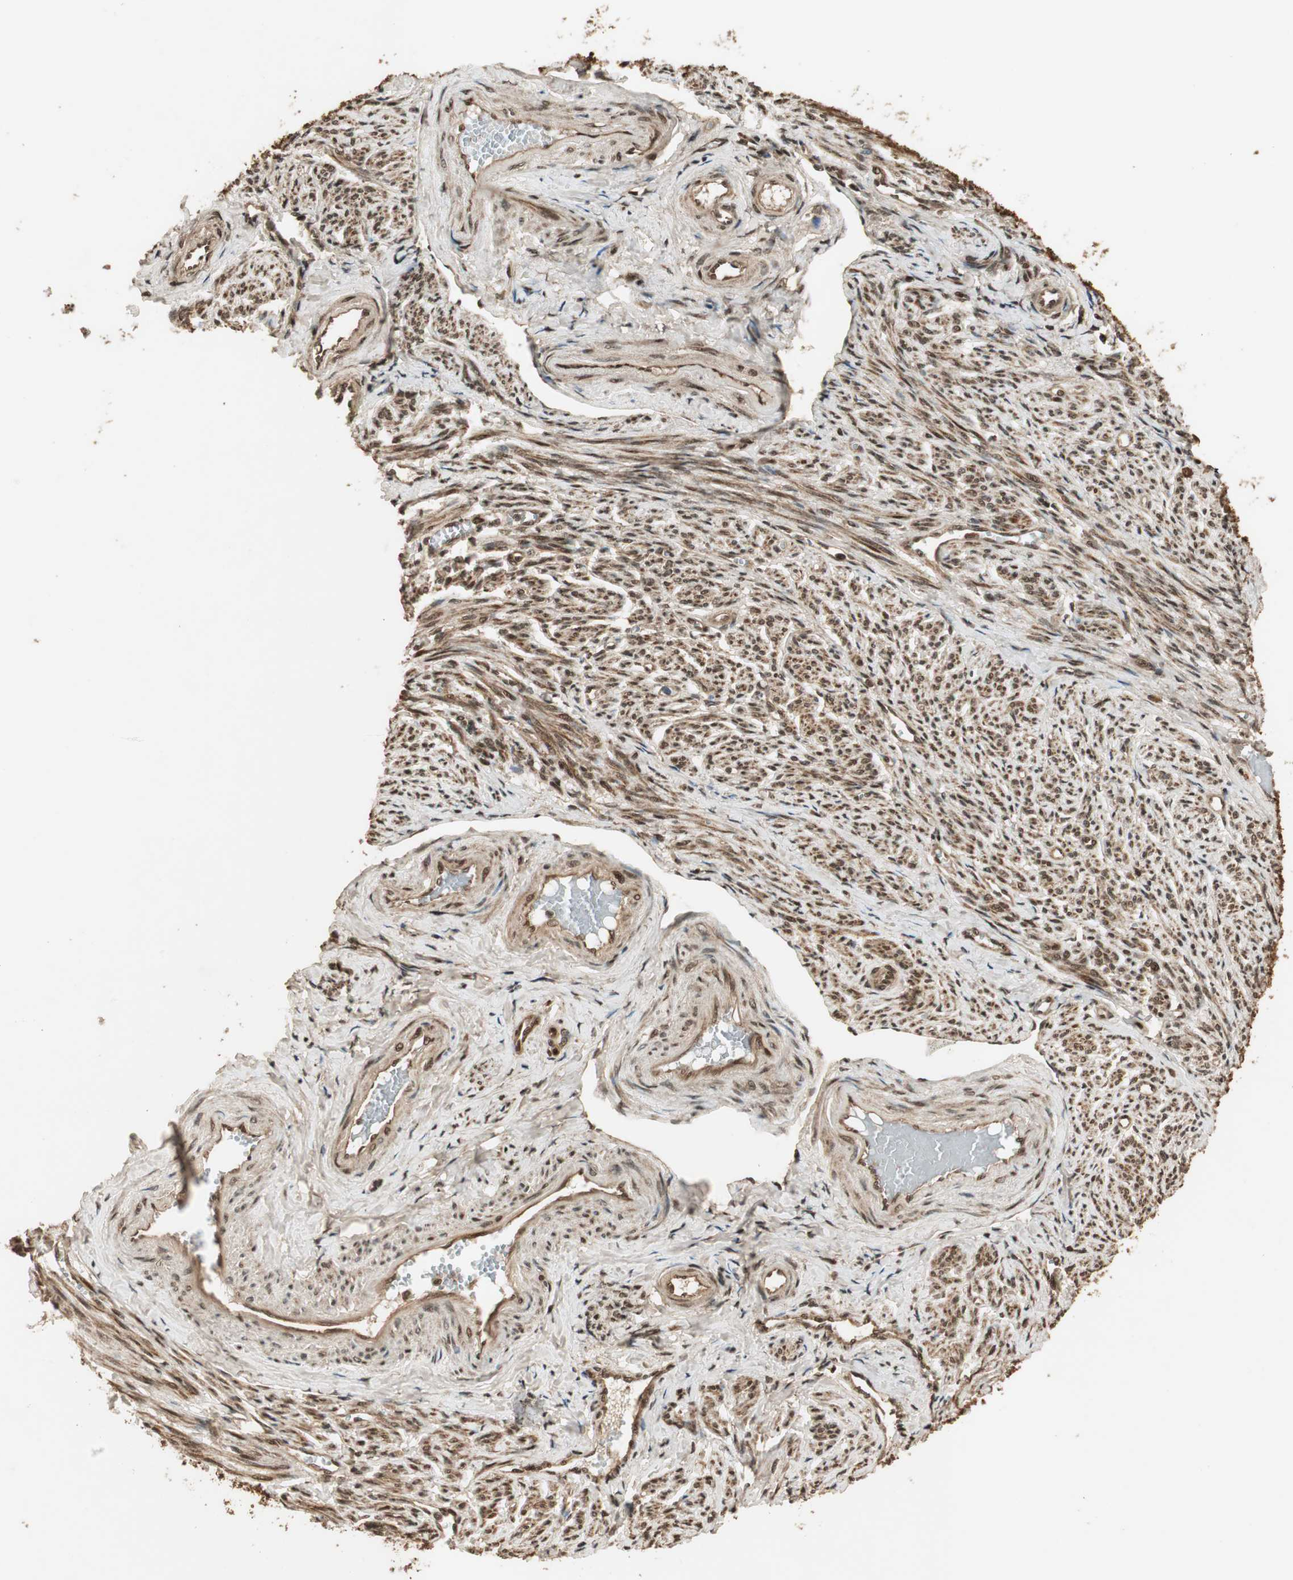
{"staining": {"intensity": "strong", "quantity": ">75%", "location": "cytoplasmic/membranous,nuclear"}, "tissue": "smooth muscle", "cell_type": "Smooth muscle cells", "image_type": "normal", "snomed": [{"axis": "morphology", "description": "Normal tissue, NOS"}, {"axis": "topography", "description": "Smooth muscle"}], "caption": "Smooth muscle cells demonstrate strong cytoplasmic/membranous,nuclear positivity in about >75% of cells in unremarkable smooth muscle.", "gene": "RPA3", "patient": {"sex": "female", "age": 65}}